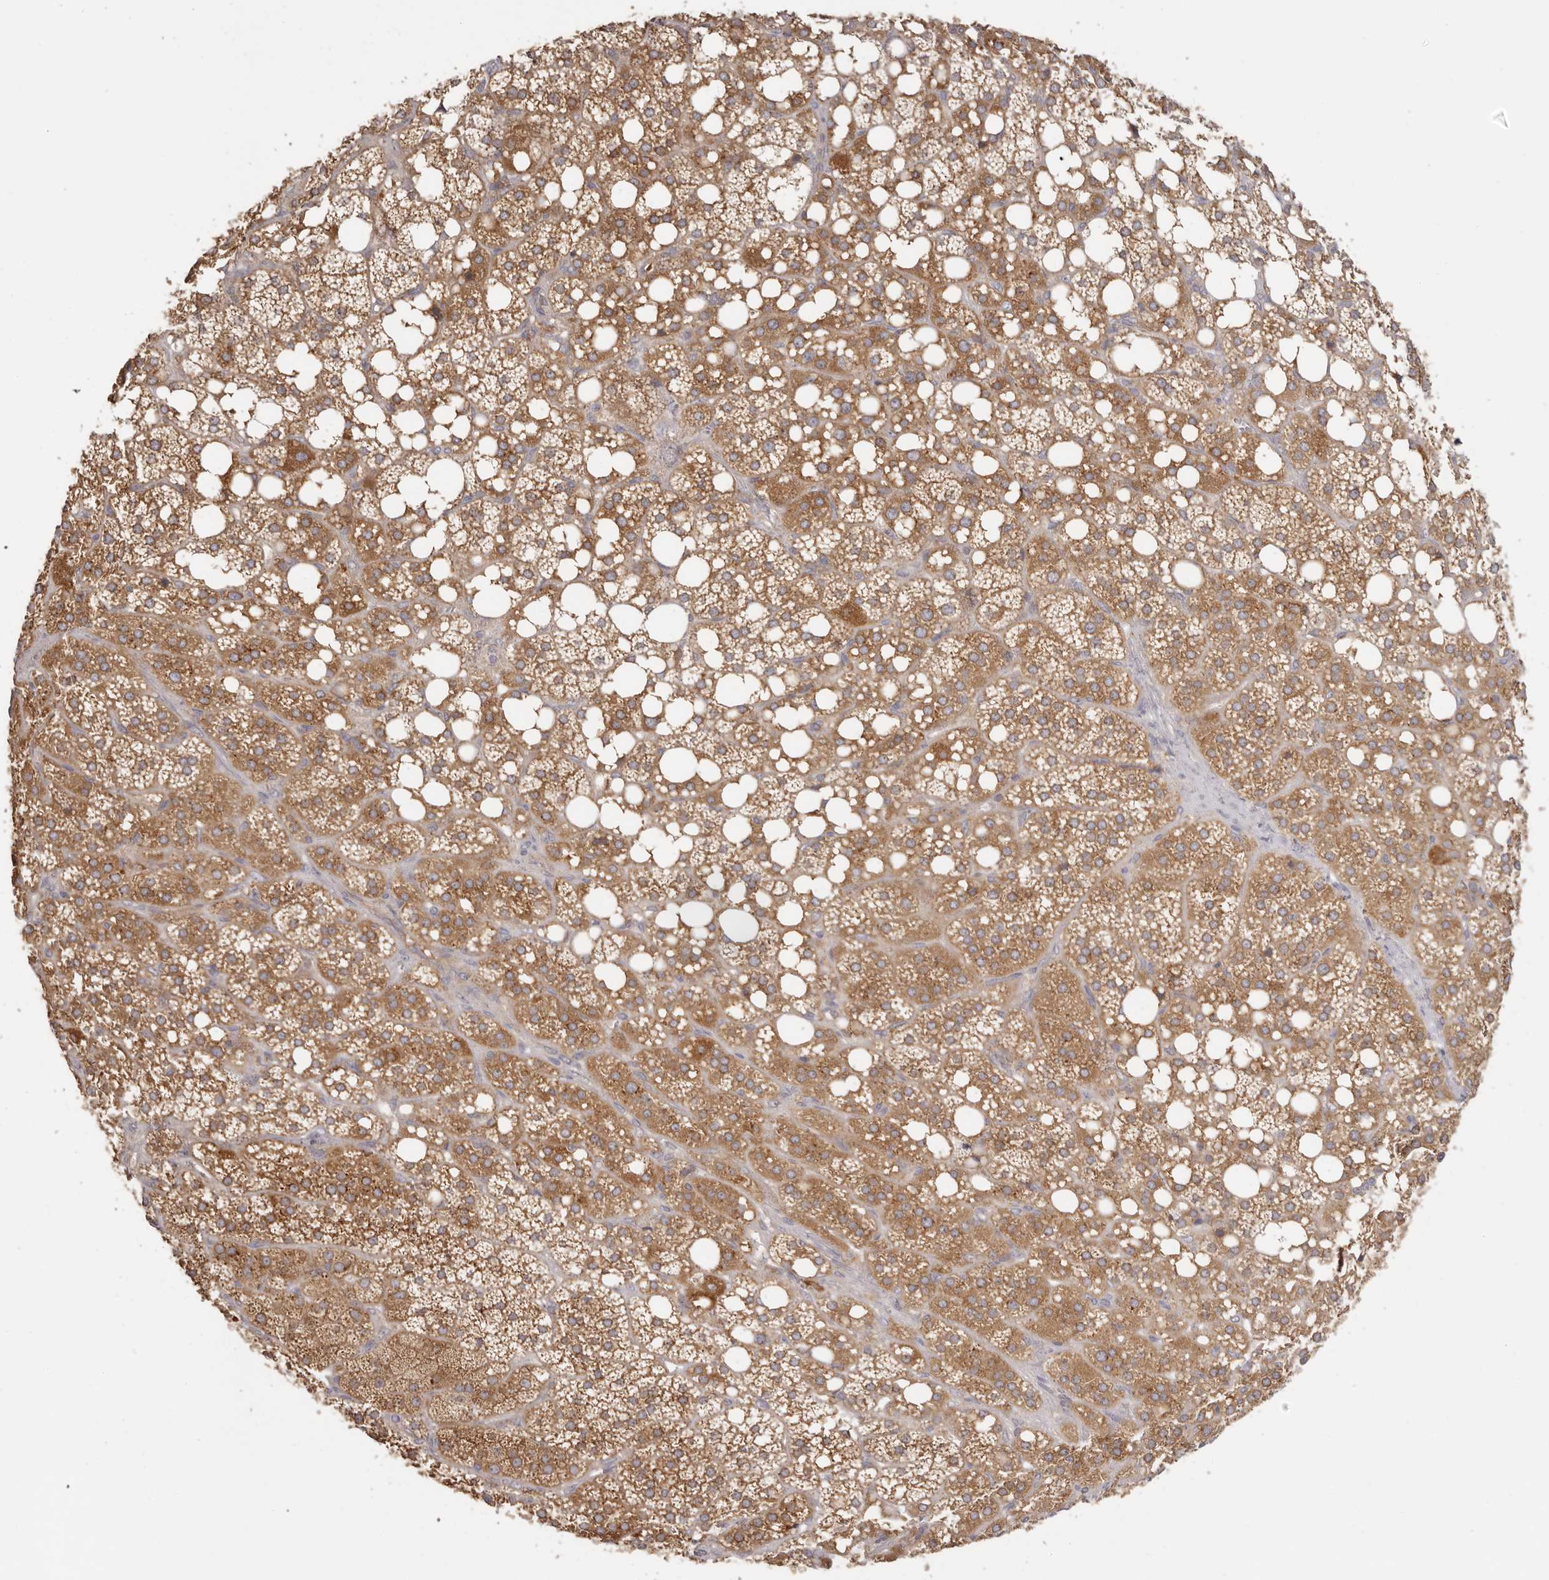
{"staining": {"intensity": "moderate", "quantity": ">75%", "location": "cytoplasmic/membranous"}, "tissue": "adrenal gland", "cell_type": "Glandular cells", "image_type": "normal", "snomed": [{"axis": "morphology", "description": "Normal tissue, NOS"}, {"axis": "topography", "description": "Adrenal gland"}], "caption": "Glandular cells exhibit moderate cytoplasmic/membranous expression in approximately >75% of cells in benign adrenal gland.", "gene": "EEF1E1", "patient": {"sex": "female", "age": 59}}